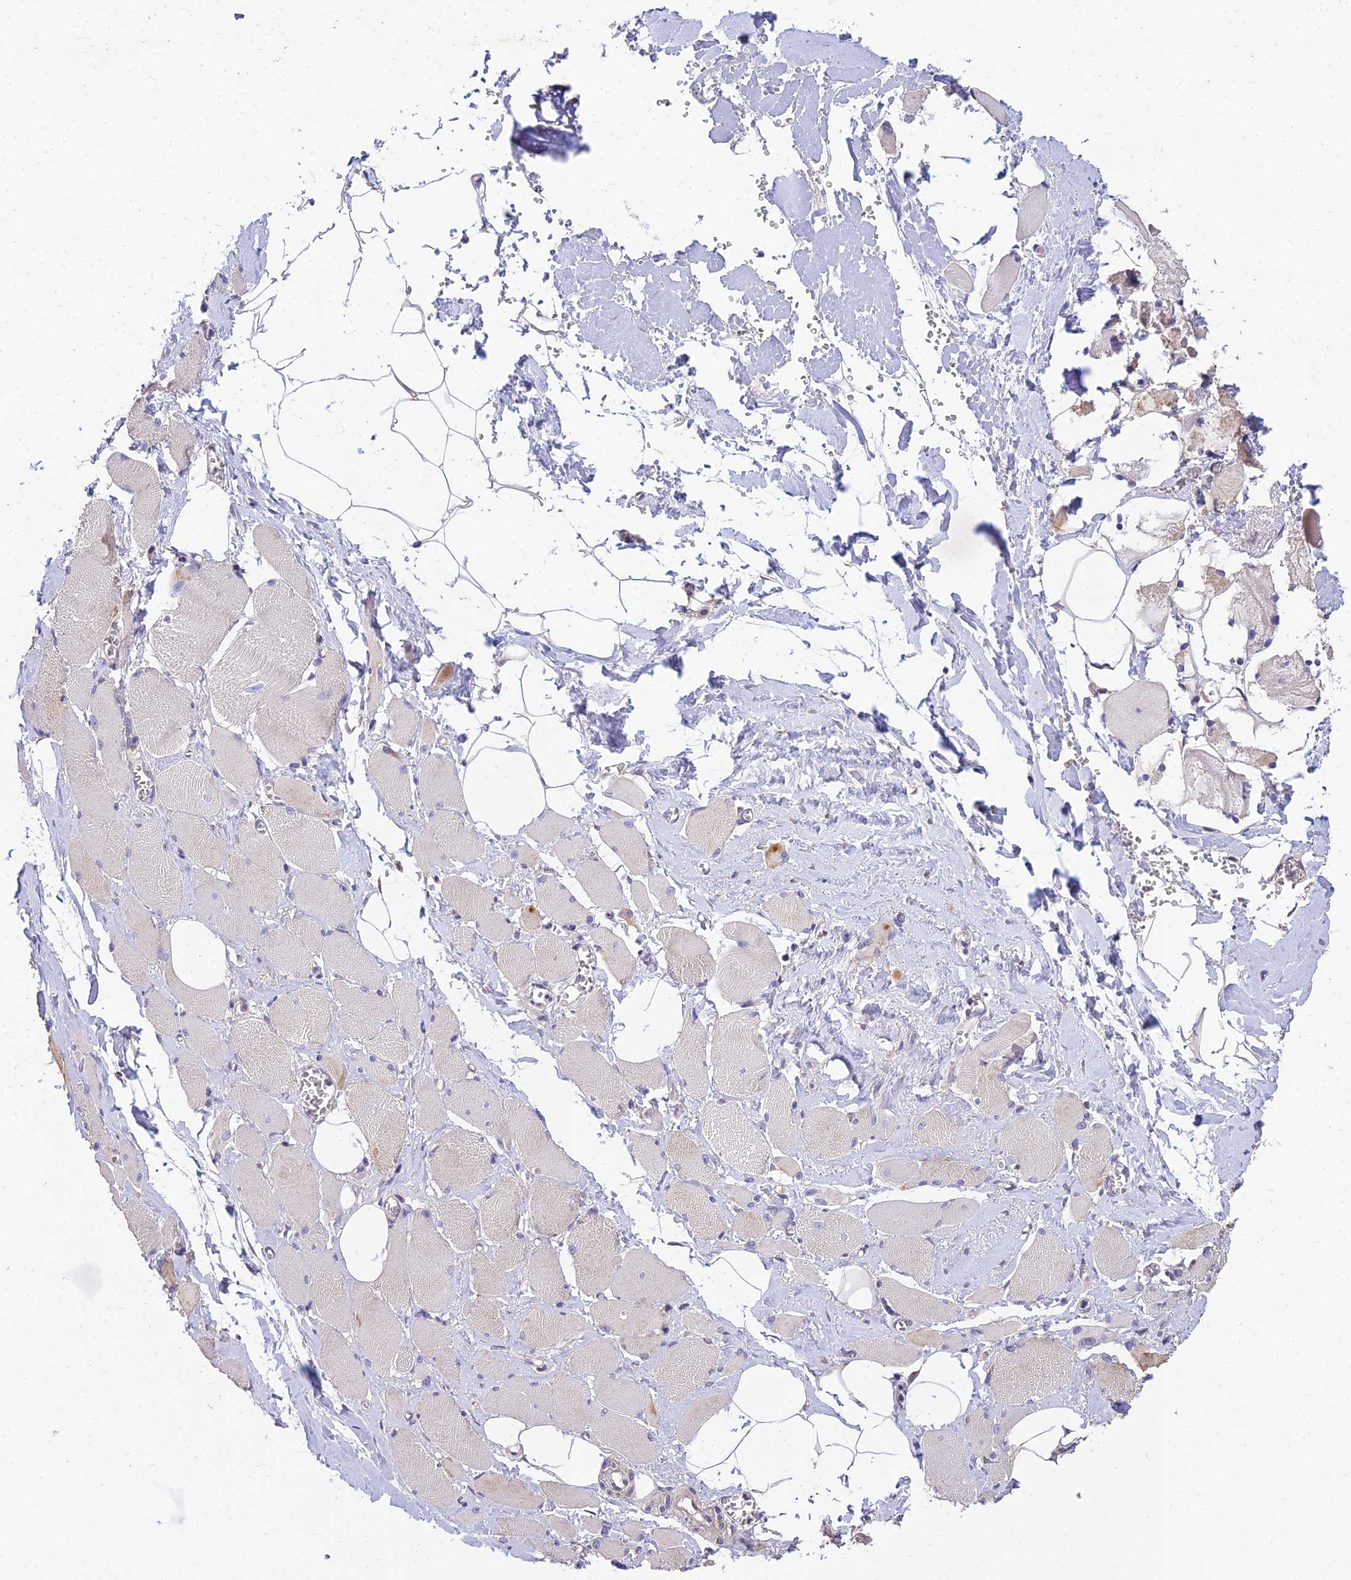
{"staining": {"intensity": "weak", "quantity": "<25%", "location": "cytoplasmic/membranous"}, "tissue": "skeletal muscle", "cell_type": "Myocytes", "image_type": "normal", "snomed": [{"axis": "morphology", "description": "Normal tissue, NOS"}, {"axis": "morphology", "description": "Basal cell carcinoma"}, {"axis": "topography", "description": "Skeletal muscle"}], "caption": "DAB immunohistochemical staining of unremarkable human skeletal muscle shows no significant positivity in myocytes.", "gene": "ARL8A", "patient": {"sex": "female", "age": 64}}